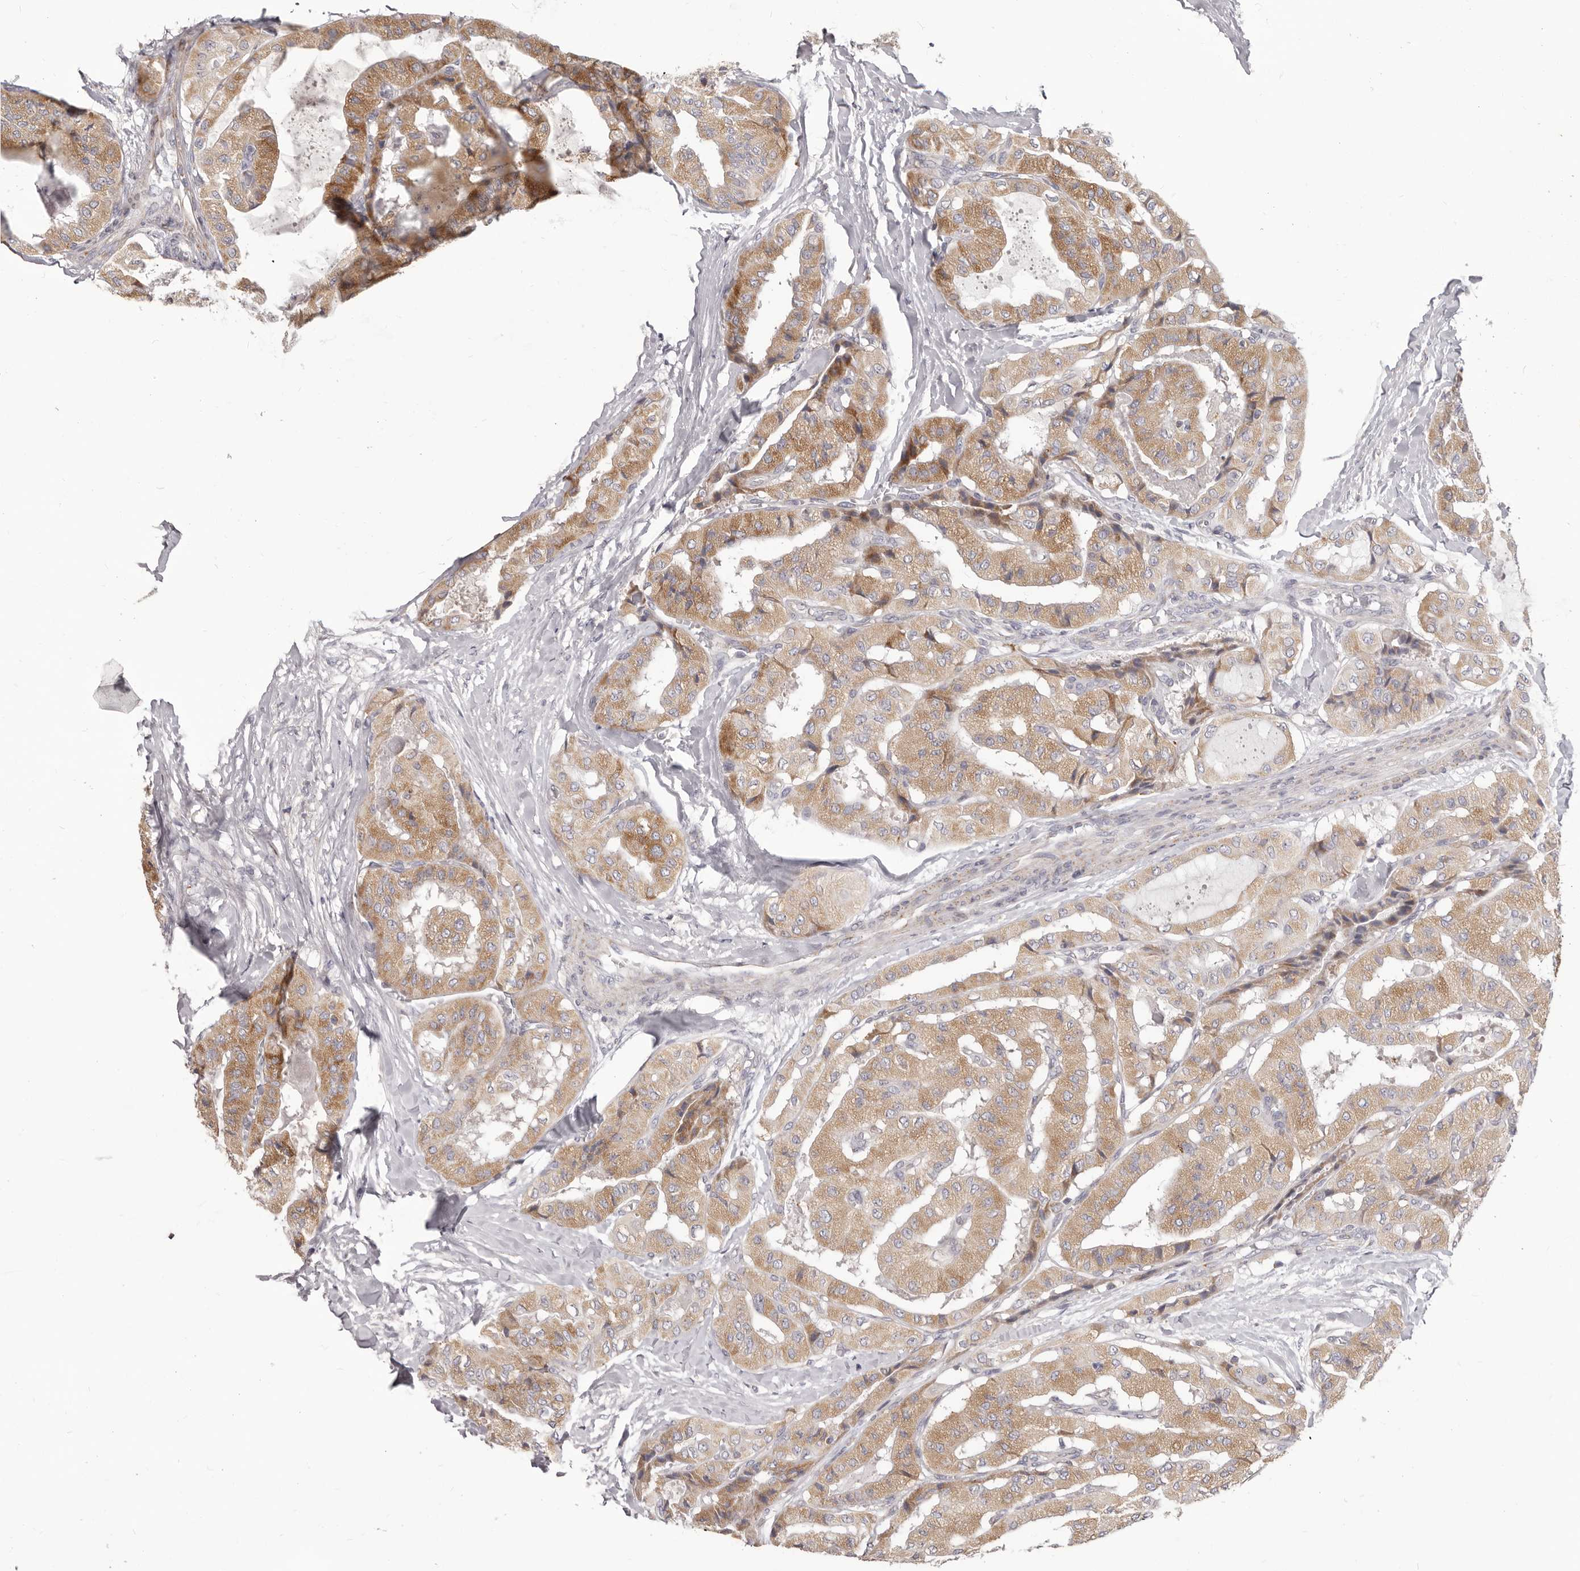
{"staining": {"intensity": "moderate", "quantity": ">75%", "location": "cytoplasmic/membranous"}, "tissue": "thyroid cancer", "cell_type": "Tumor cells", "image_type": "cancer", "snomed": [{"axis": "morphology", "description": "Papillary adenocarcinoma, NOS"}, {"axis": "topography", "description": "Thyroid gland"}], "caption": "Immunohistochemistry of human thyroid cancer displays medium levels of moderate cytoplasmic/membranous expression in approximately >75% of tumor cells. The staining was performed using DAB to visualize the protein expression in brown, while the nuclei were stained in blue with hematoxylin (Magnification: 20x).", "gene": "PRMT2", "patient": {"sex": "female", "age": 59}}